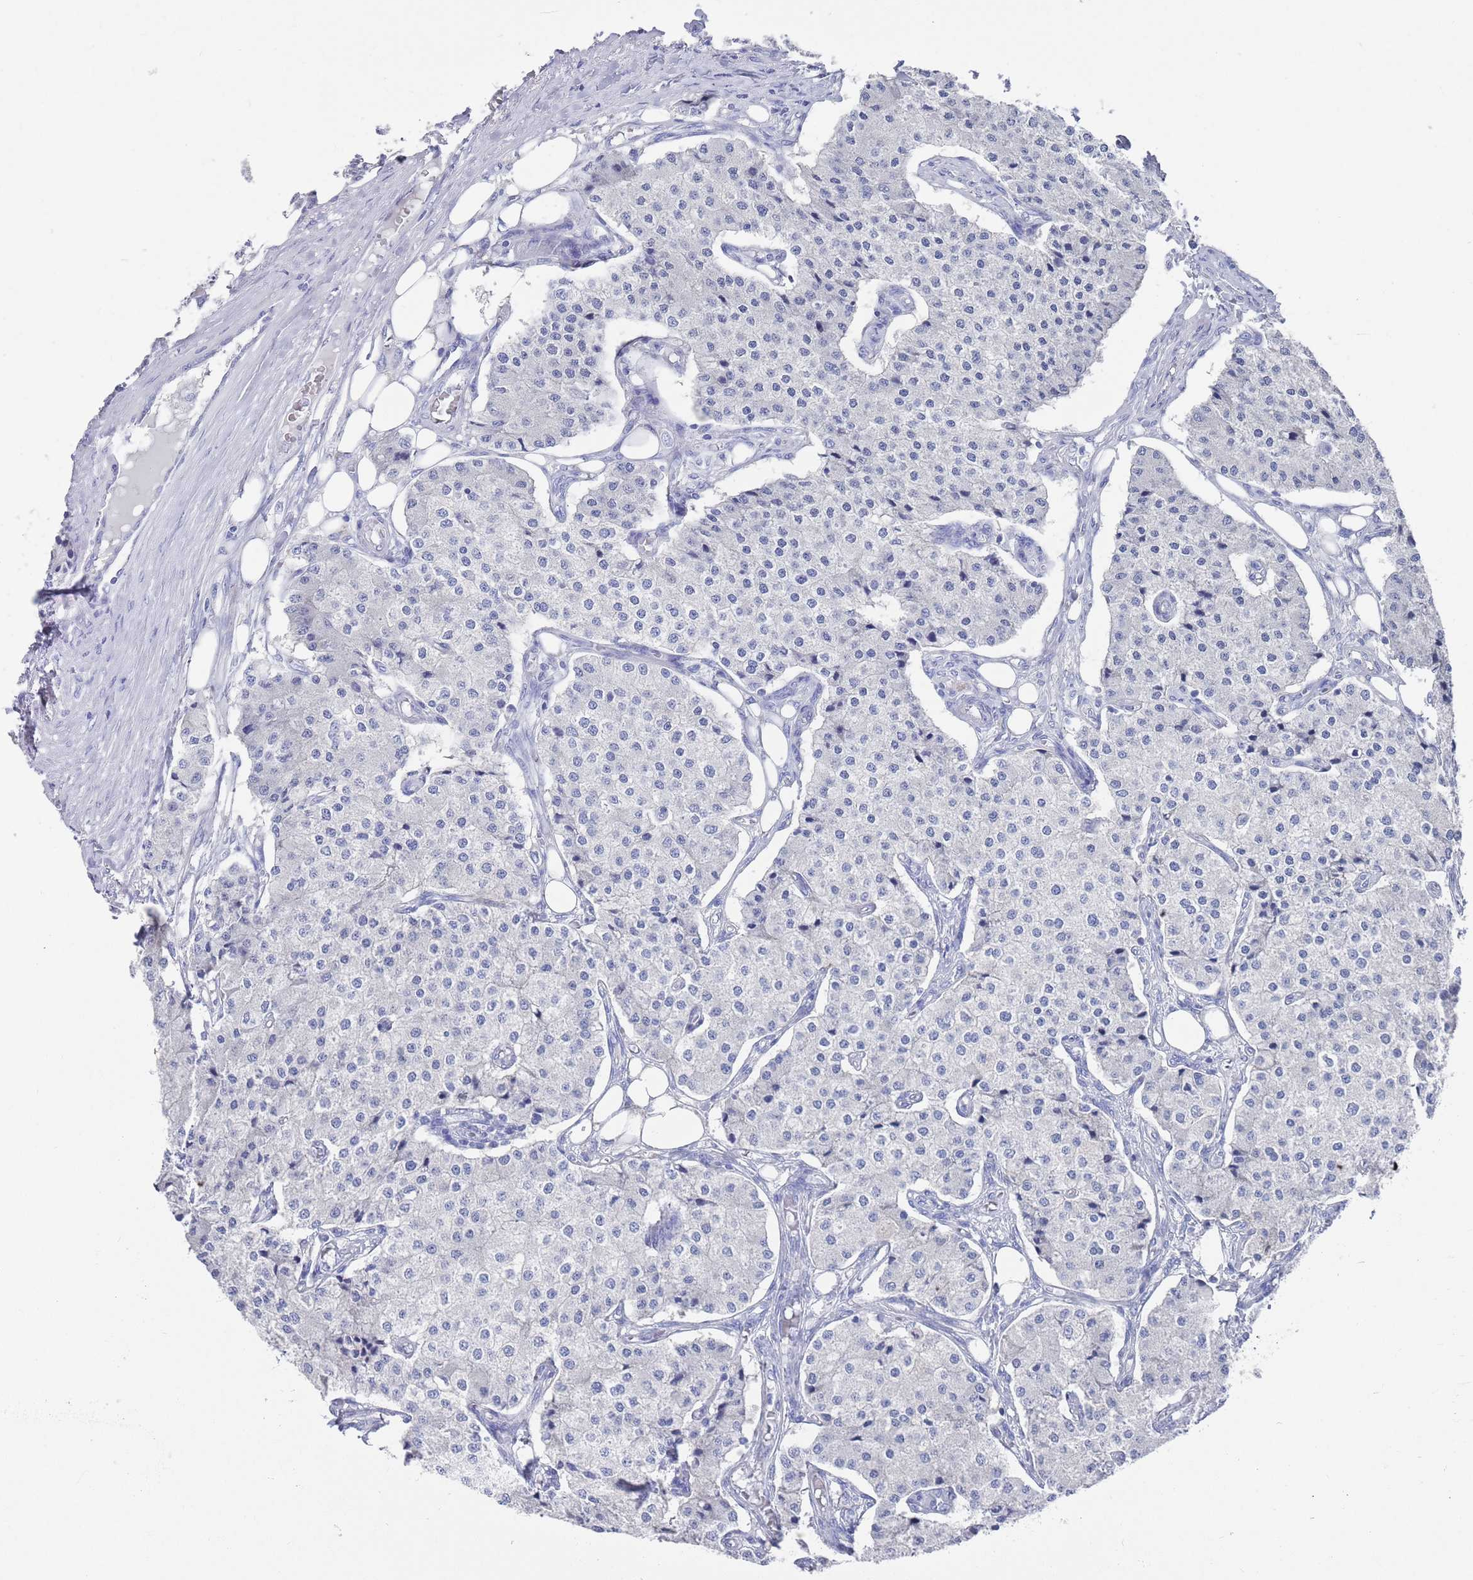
{"staining": {"intensity": "negative", "quantity": "none", "location": "none"}, "tissue": "carcinoid", "cell_type": "Tumor cells", "image_type": "cancer", "snomed": [{"axis": "morphology", "description": "Carcinoid, malignant, NOS"}, {"axis": "topography", "description": "Colon"}], "caption": "Tumor cells show no significant staining in carcinoid.", "gene": "MTMR2", "patient": {"sex": "female", "age": 52}}